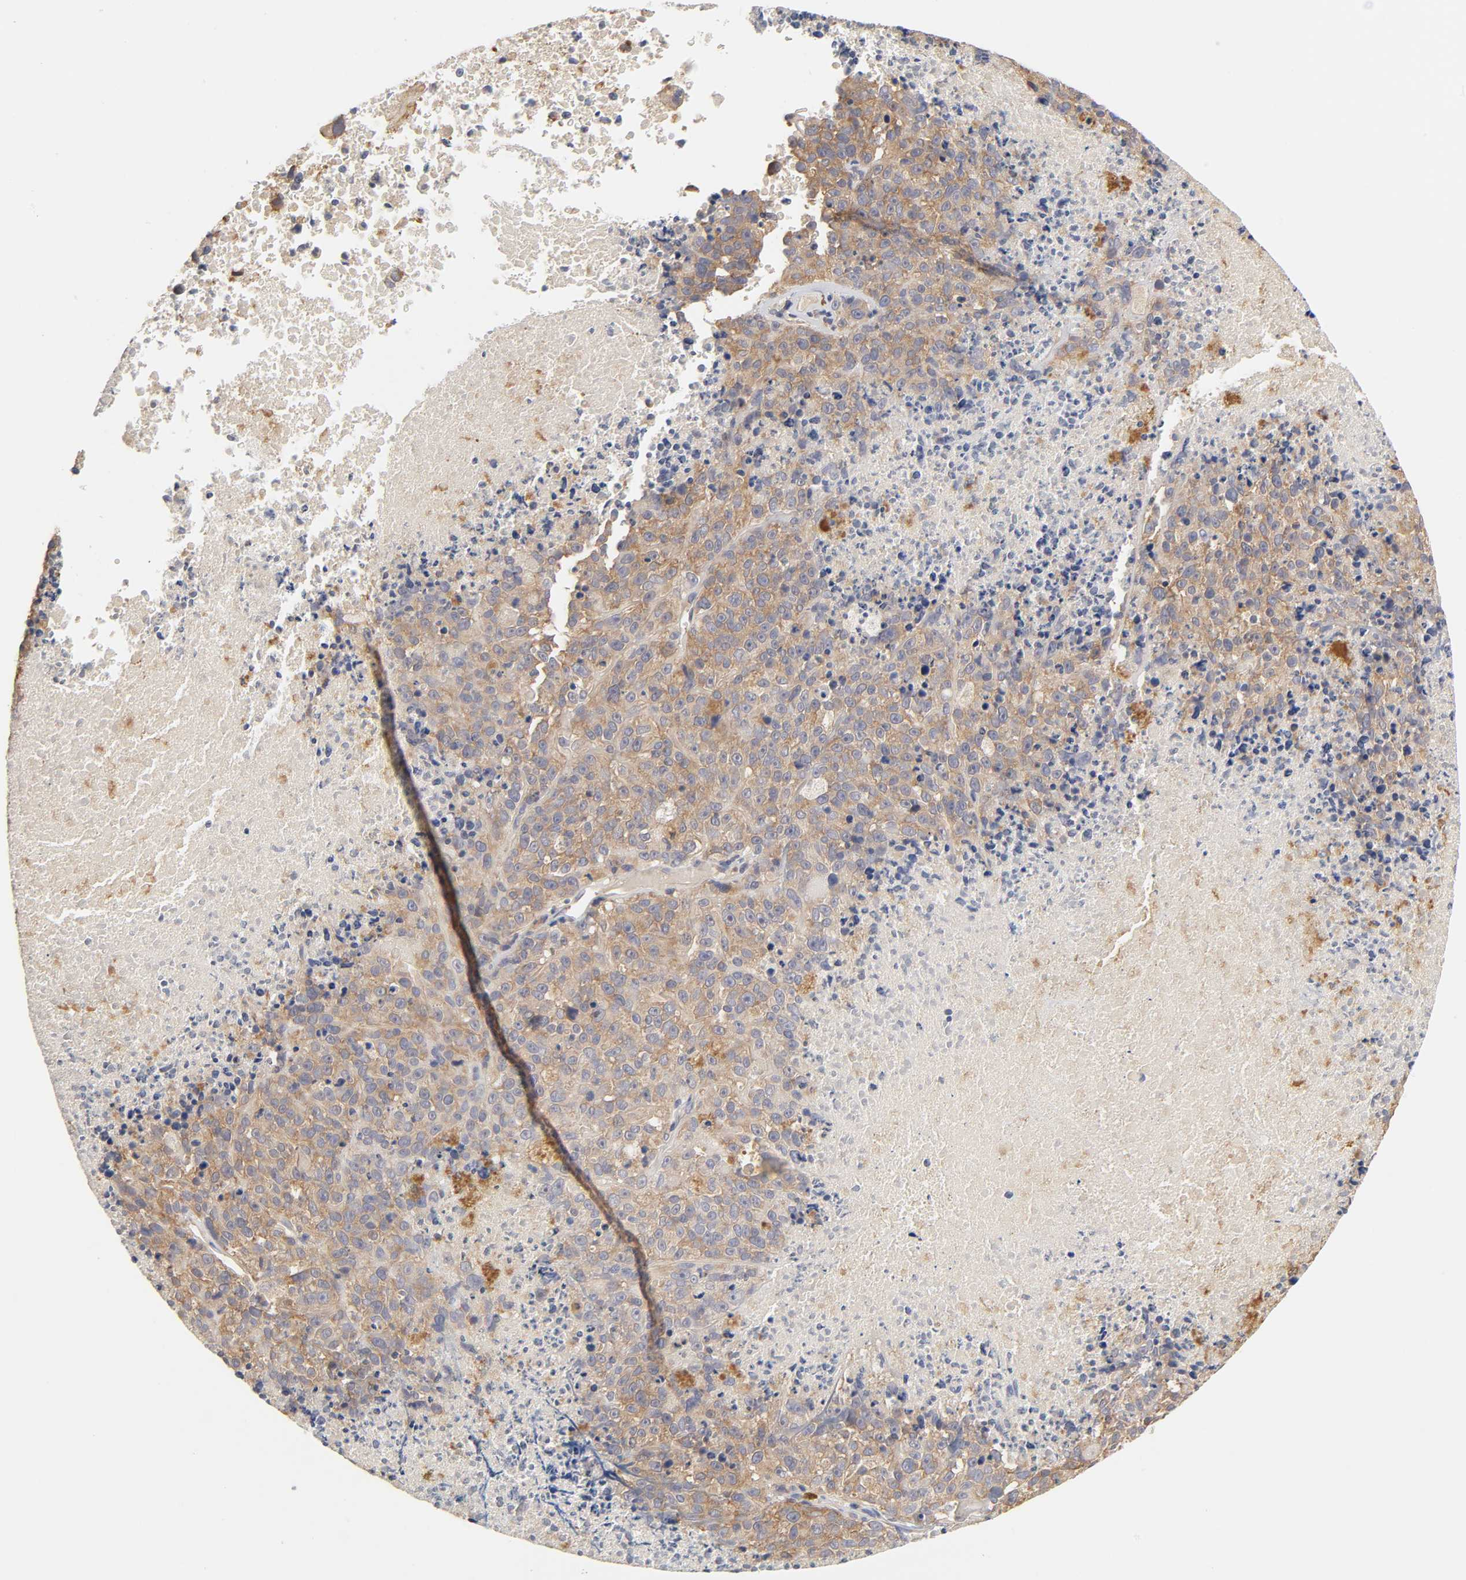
{"staining": {"intensity": "moderate", "quantity": ">75%", "location": "cytoplasmic/membranous"}, "tissue": "melanoma", "cell_type": "Tumor cells", "image_type": "cancer", "snomed": [{"axis": "morphology", "description": "Malignant melanoma, Metastatic site"}, {"axis": "topography", "description": "Cerebral cortex"}], "caption": "High-power microscopy captured an IHC micrograph of melanoma, revealing moderate cytoplasmic/membranous positivity in approximately >75% of tumor cells.", "gene": "RPS29", "patient": {"sex": "female", "age": 52}}